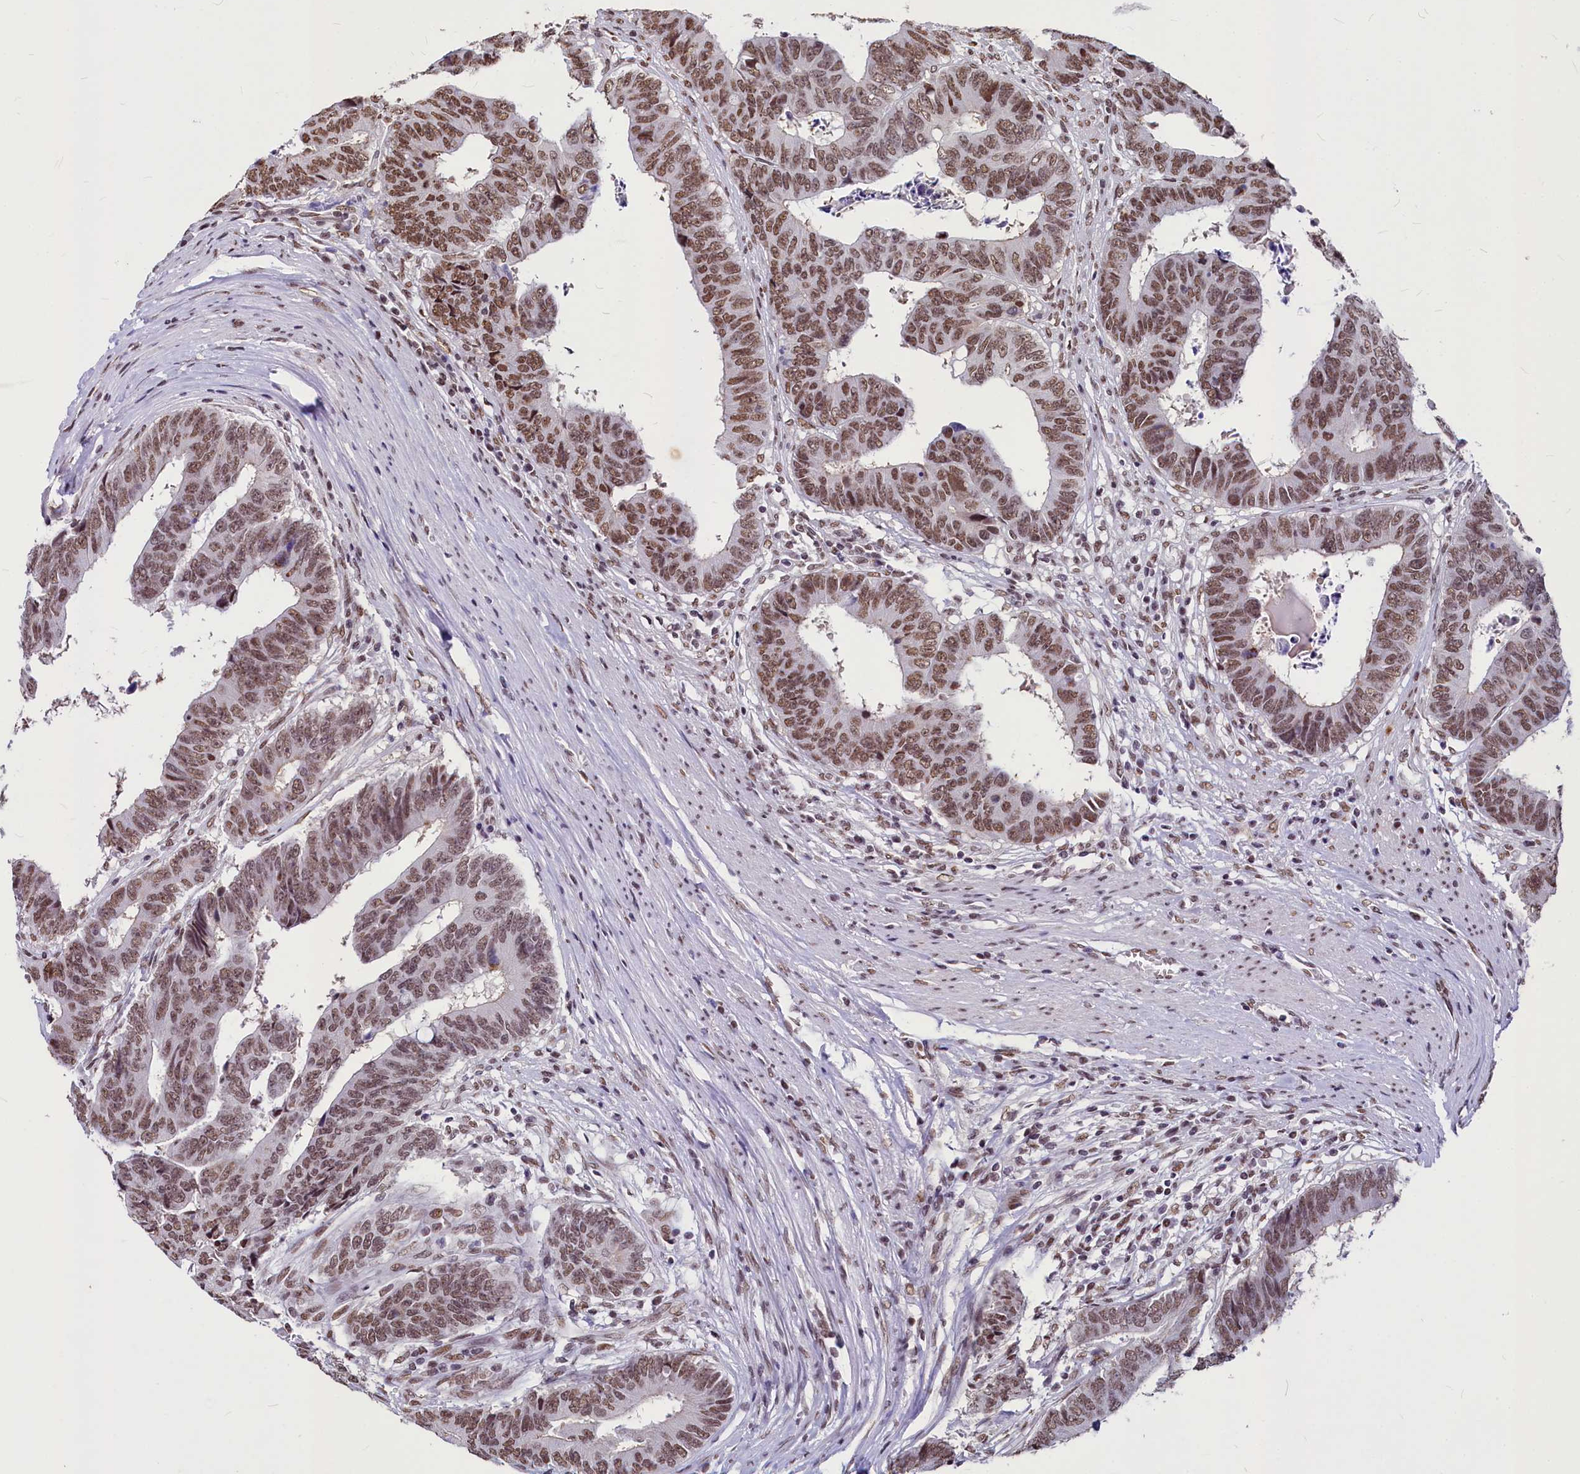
{"staining": {"intensity": "moderate", "quantity": ">75%", "location": "nuclear"}, "tissue": "colorectal cancer", "cell_type": "Tumor cells", "image_type": "cancer", "snomed": [{"axis": "morphology", "description": "Adenocarcinoma, NOS"}, {"axis": "topography", "description": "Rectum"}], "caption": "There is medium levels of moderate nuclear staining in tumor cells of colorectal cancer (adenocarcinoma), as demonstrated by immunohistochemical staining (brown color).", "gene": "PARPBP", "patient": {"sex": "male", "age": 84}}